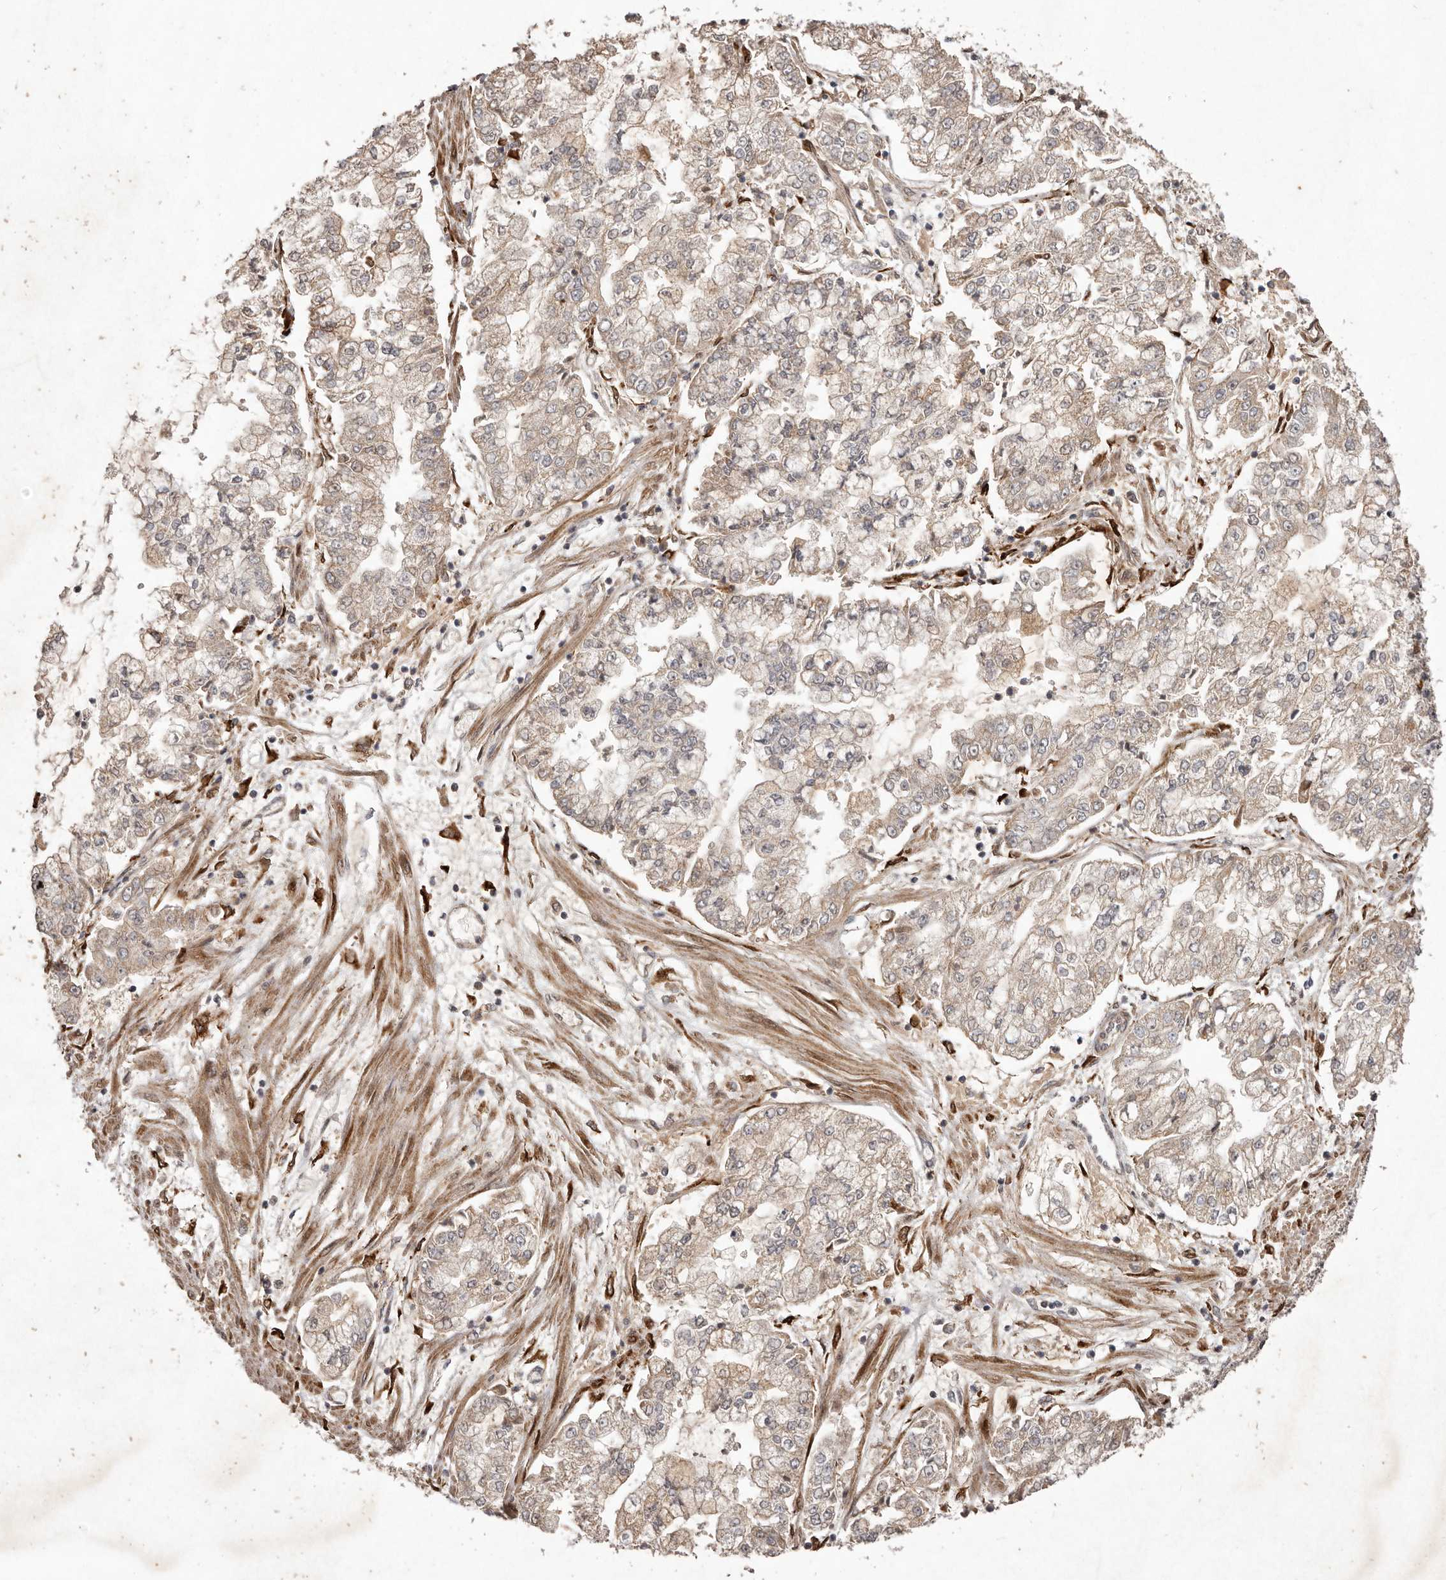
{"staining": {"intensity": "weak", "quantity": ">75%", "location": "cytoplasmic/membranous"}, "tissue": "stomach cancer", "cell_type": "Tumor cells", "image_type": "cancer", "snomed": [{"axis": "morphology", "description": "Adenocarcinoma, NOS"}, {"axis": "topography", "description": "Stomach"}], "caption": "Brown immunohistochemical staining in adenocarcinoma (stomach) displays weak cytoplasmic/membranous staining in about >75% of tumor cells. (DAB = brown stain, brightfield microscopy at high magnification).", "gene": "PLOD2", "patient": {"sex": "male", "age": 76}}